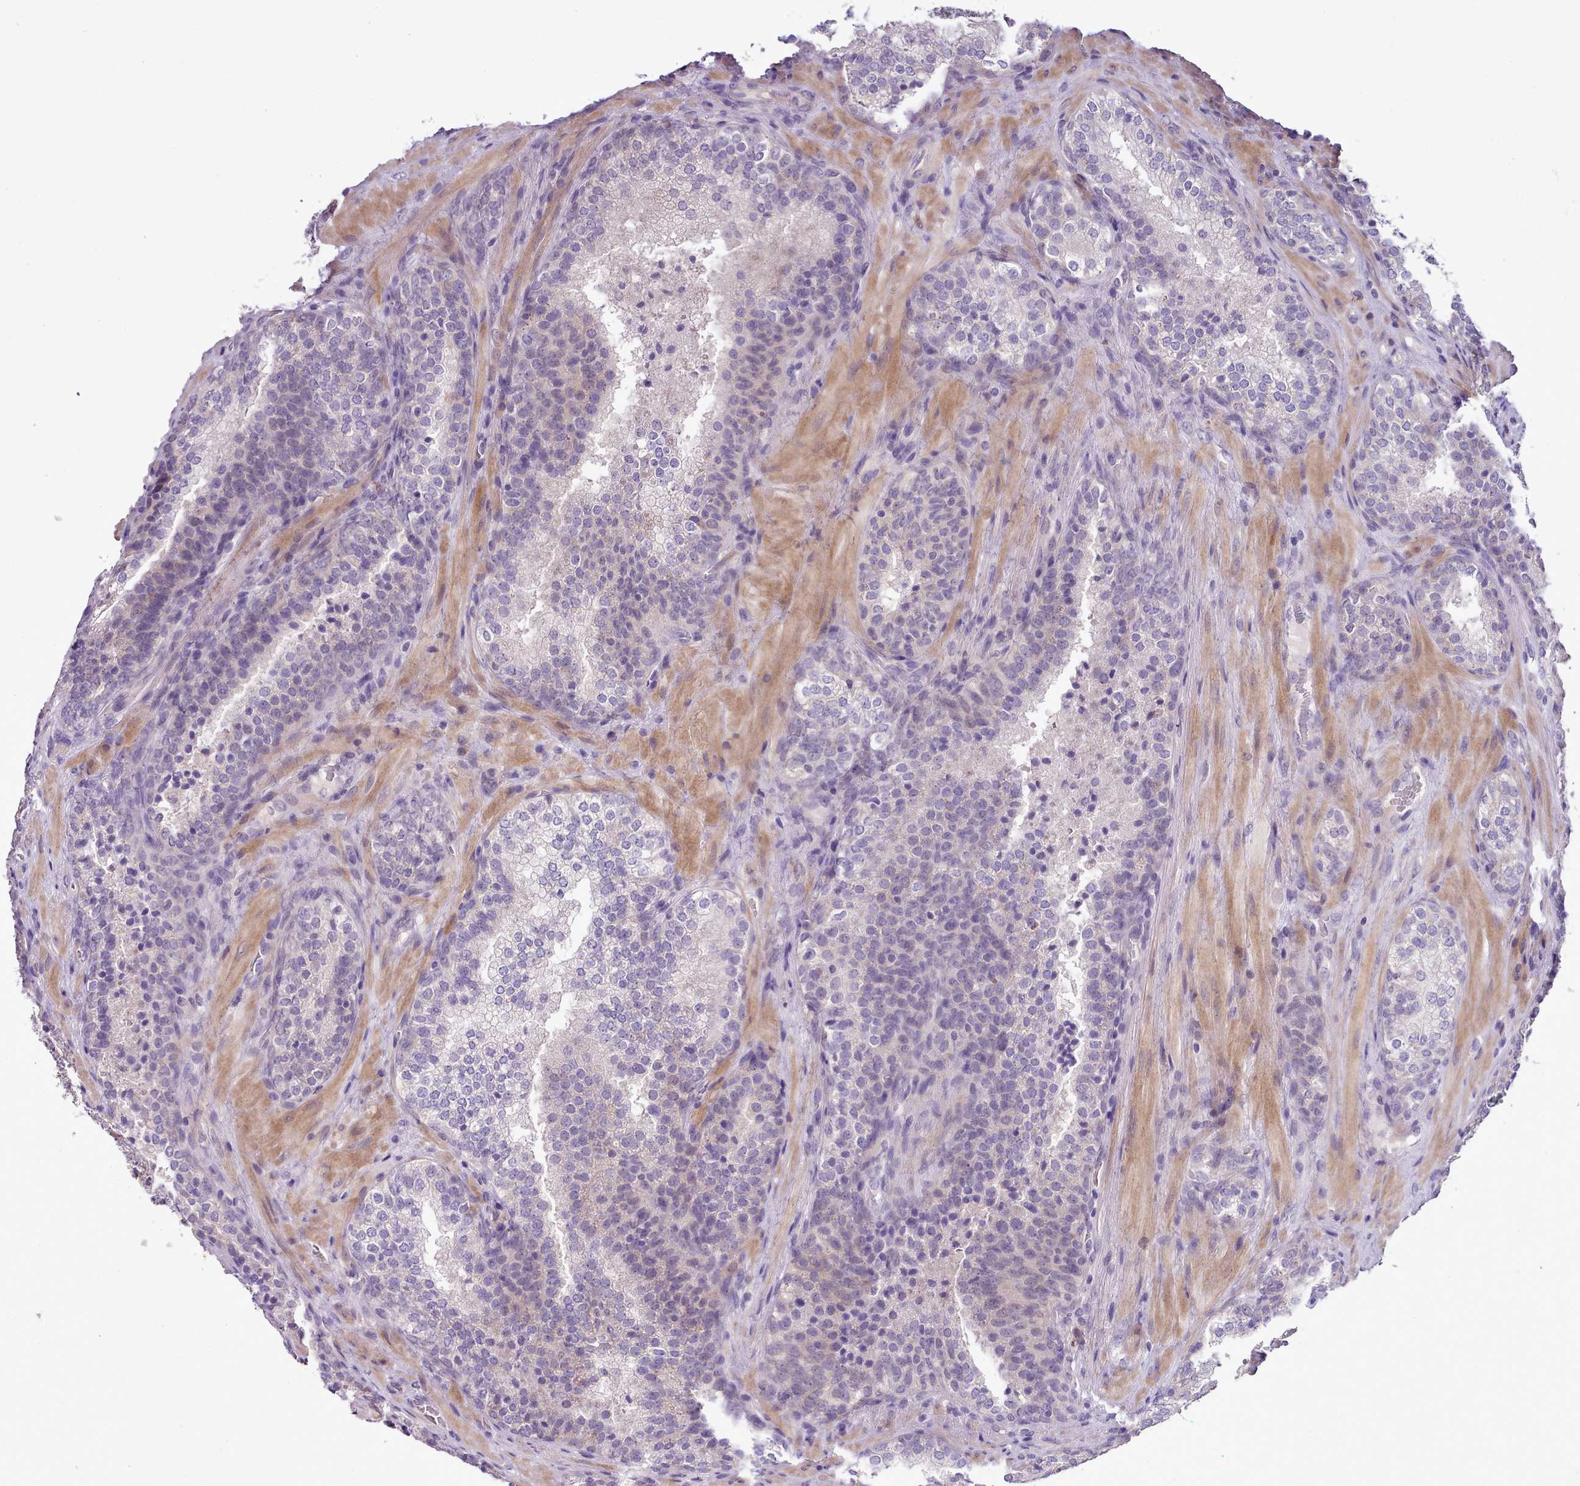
{"staining": {"intensity": "negative", "quantity": "none", "location": "none"}, "tissue": "prostate cancer", "cell_type": "Tumor cells", "image_type": "cancer", "snomed": [{"axis": "morphology", "description": "Adenocarcinoma, High grade"}, {"axis": "topography", "description": "Prostate"}], "caption": "The micrograph reveals no staining of tumor cells in prostate cancer.", "gene": "SETX", "patient": {"sex": "male", "age": 56}}